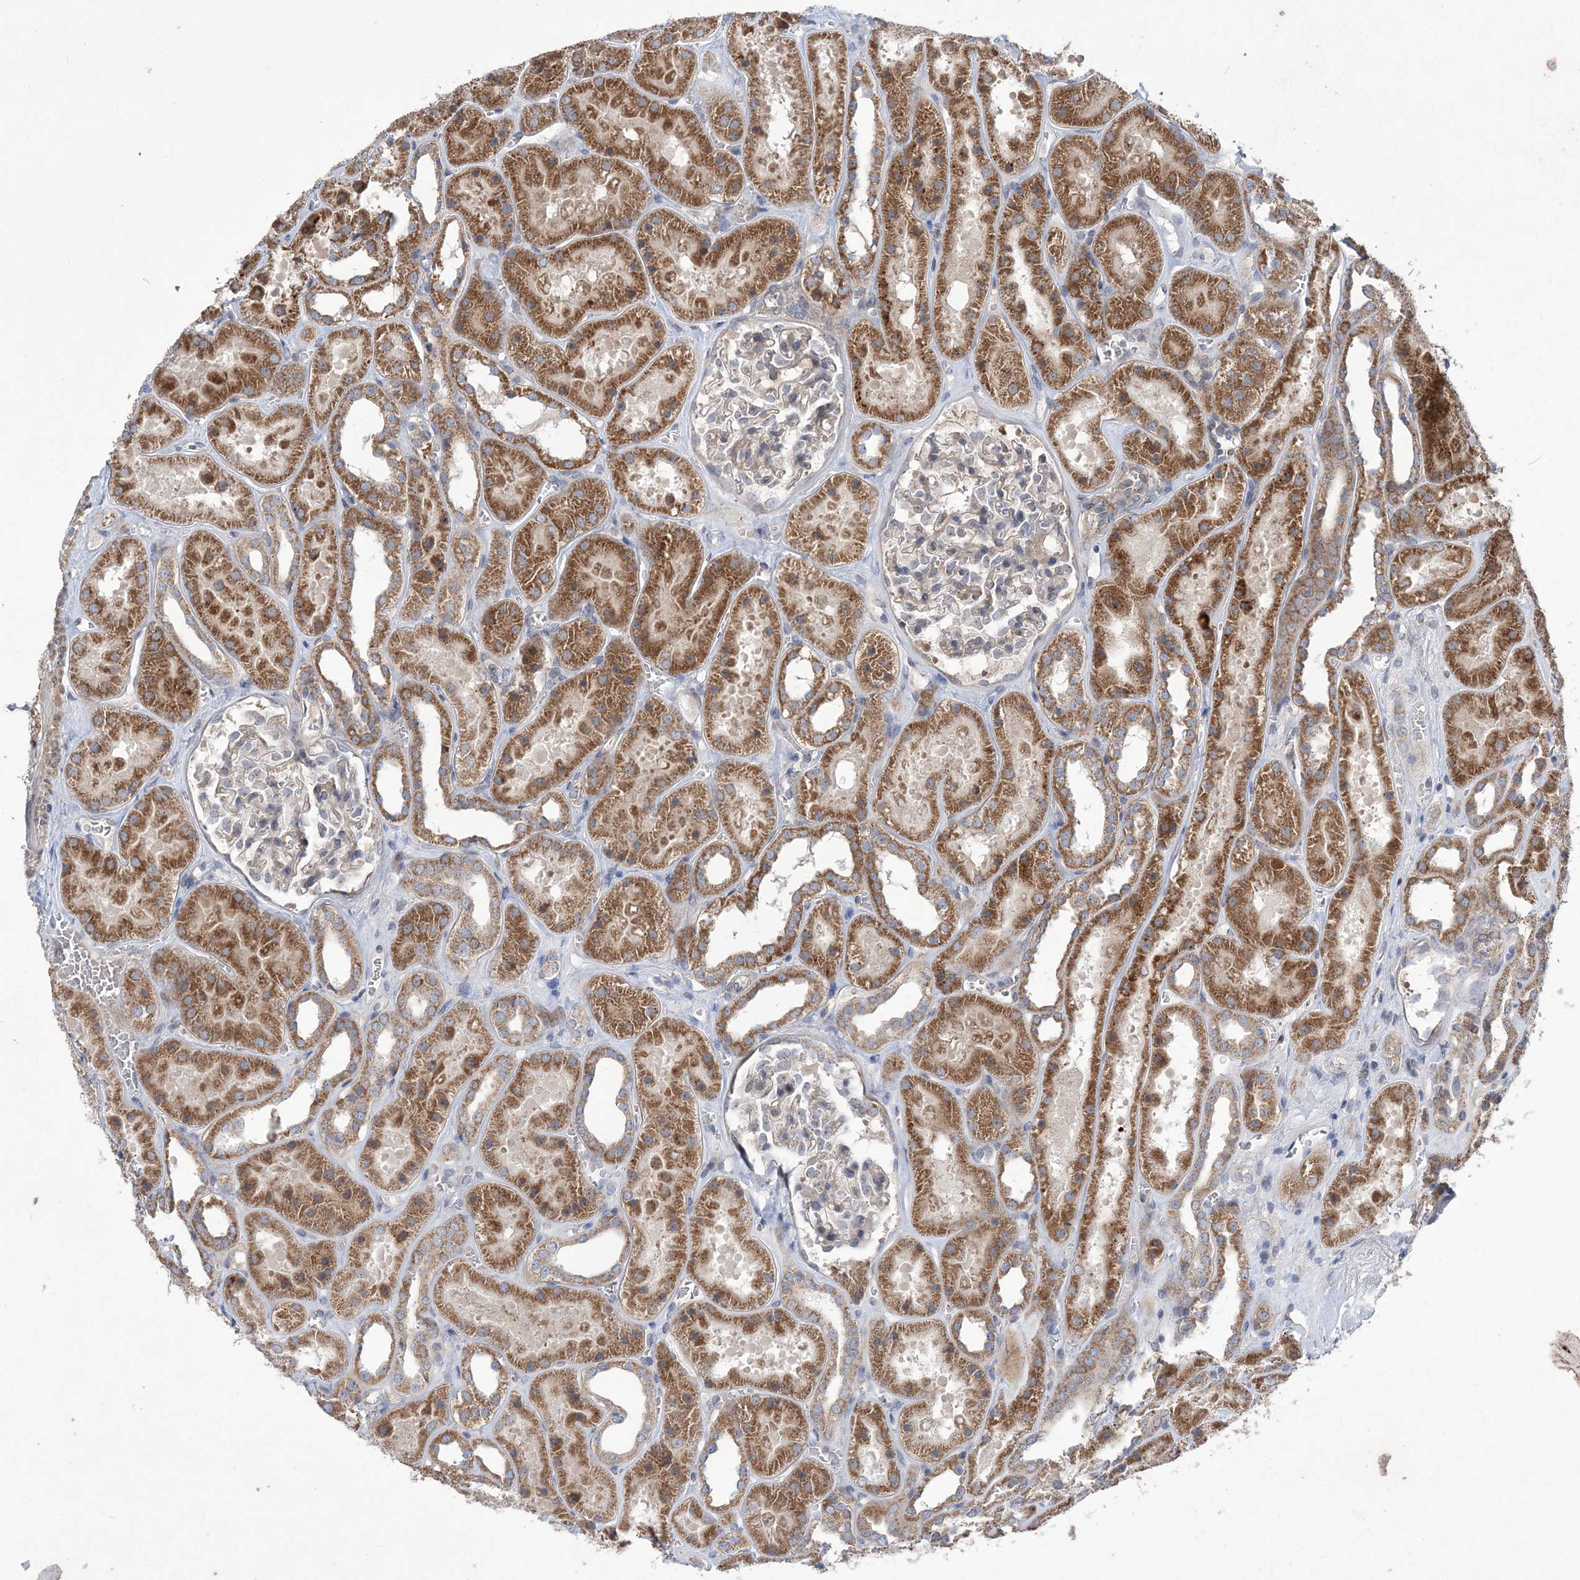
{"staining": {"intensity": "weak", "quantity": "<25%", "location": "cytoplasmic/membranous"}, "tissue": "kidney", "cell_type": "Cells in glomeruli", "image_type": "normal", "snomed": [{"axis": "morphology", "description": "Normal tissue, NOS"}, {"axis": "topography", "description": "Kidney"}], "caption": "Cells in glomeruli are negative for protein expression in normal human kidney.", "gene": "MTRF1L", "patient": {"sex": "female", "age": 41}}